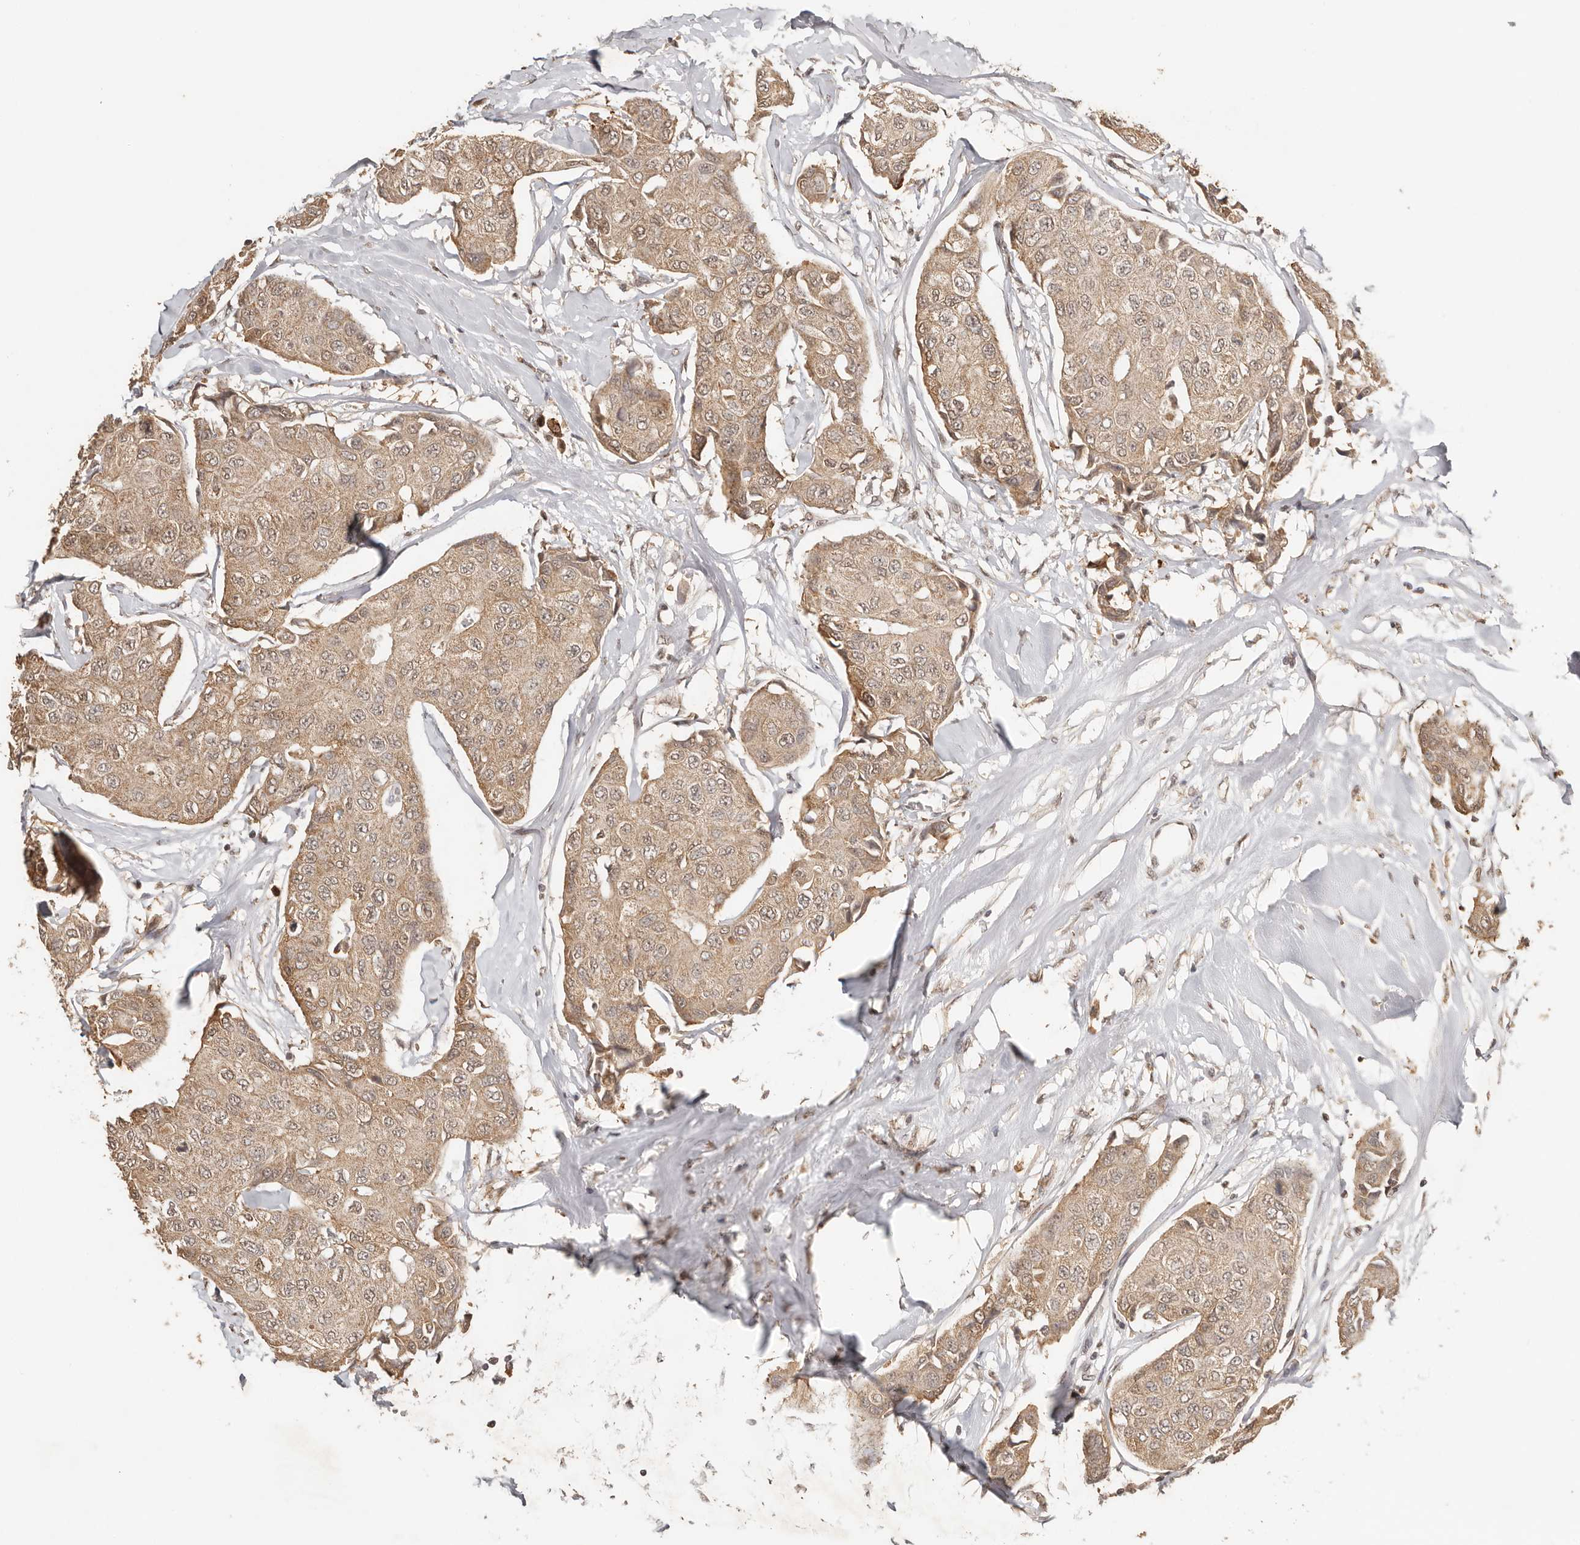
{"staining": {"intensity": "moderate", "quantity": ">75%", "location": "cytoplasmic/membranous,nuclear"}, "tissue": "breast cancer", "cell_type": "Tumor cells", "image_type": "cancer", "snomed": [{"axis": "morphology", "description": "Duct carcinoma"}, {"axis": "topography", "description": "Breast"}], "caption": "A brown stain shows moderate cytoplasmic/membranous and nuclear positivity of a protein in human breast cancer tumor cells.", "gene": "SEC14L1", "patient": {"sex": "female", "age": 80}}